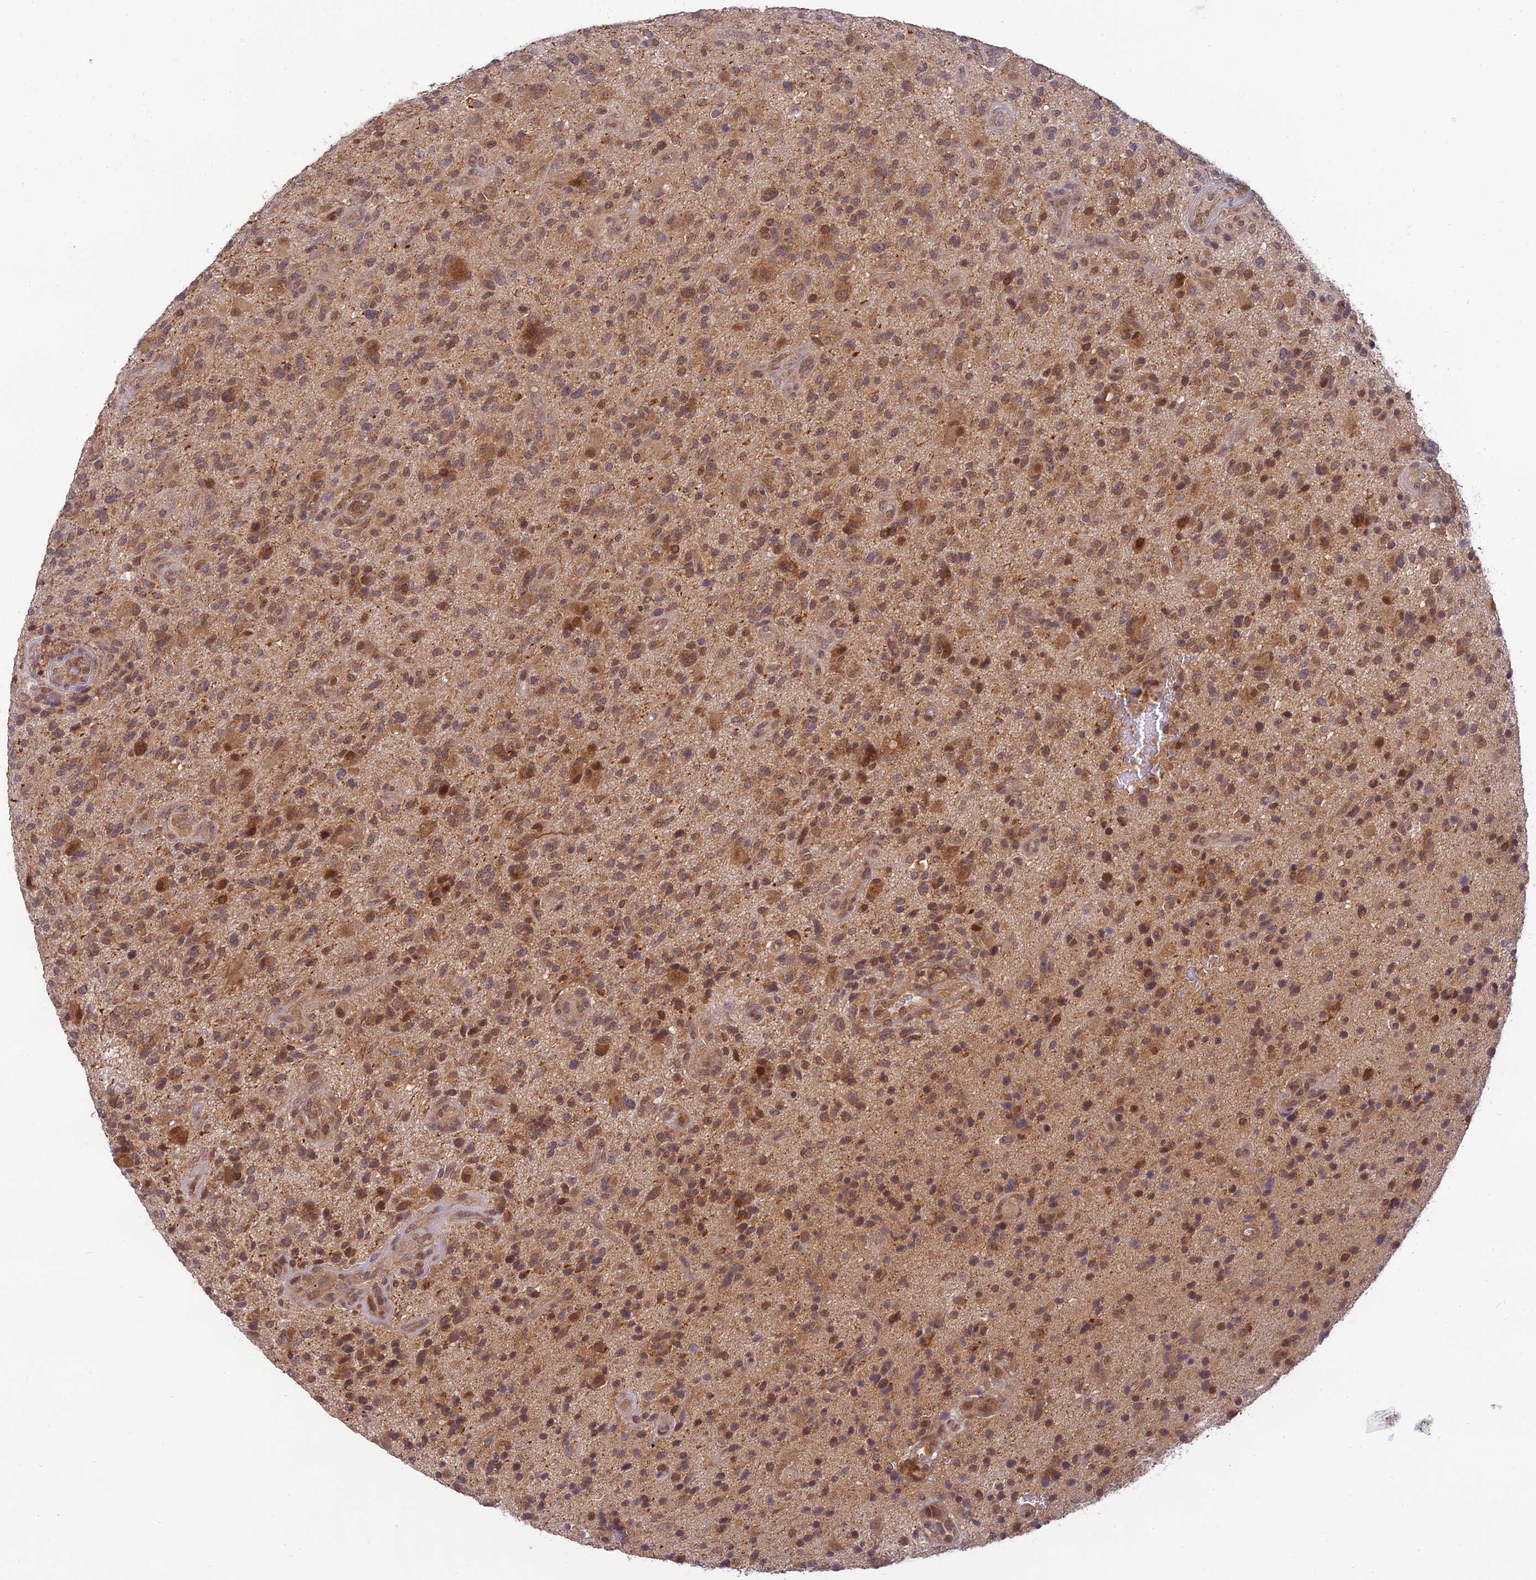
{"staining": {"intensity": "moderate", "quantity": ">75%", "location": "cytoplasmic/membranous"}, "tissue": "glioma", "cell_type": "Tumor cells", "image_type": "cancer", "snomed": [{"axis": "morphology", "description": "Glioma, malignant, High grade"}, {"axis": "topography", "description": "Brain"}], "caption": "Protein expression by IHC reveals moderate cytoplasmic/membranous staining in approximately >75% of tumor cells in glioma.", "gene": "SKIC8", "patient": {"sex": "male", "age": 47}}